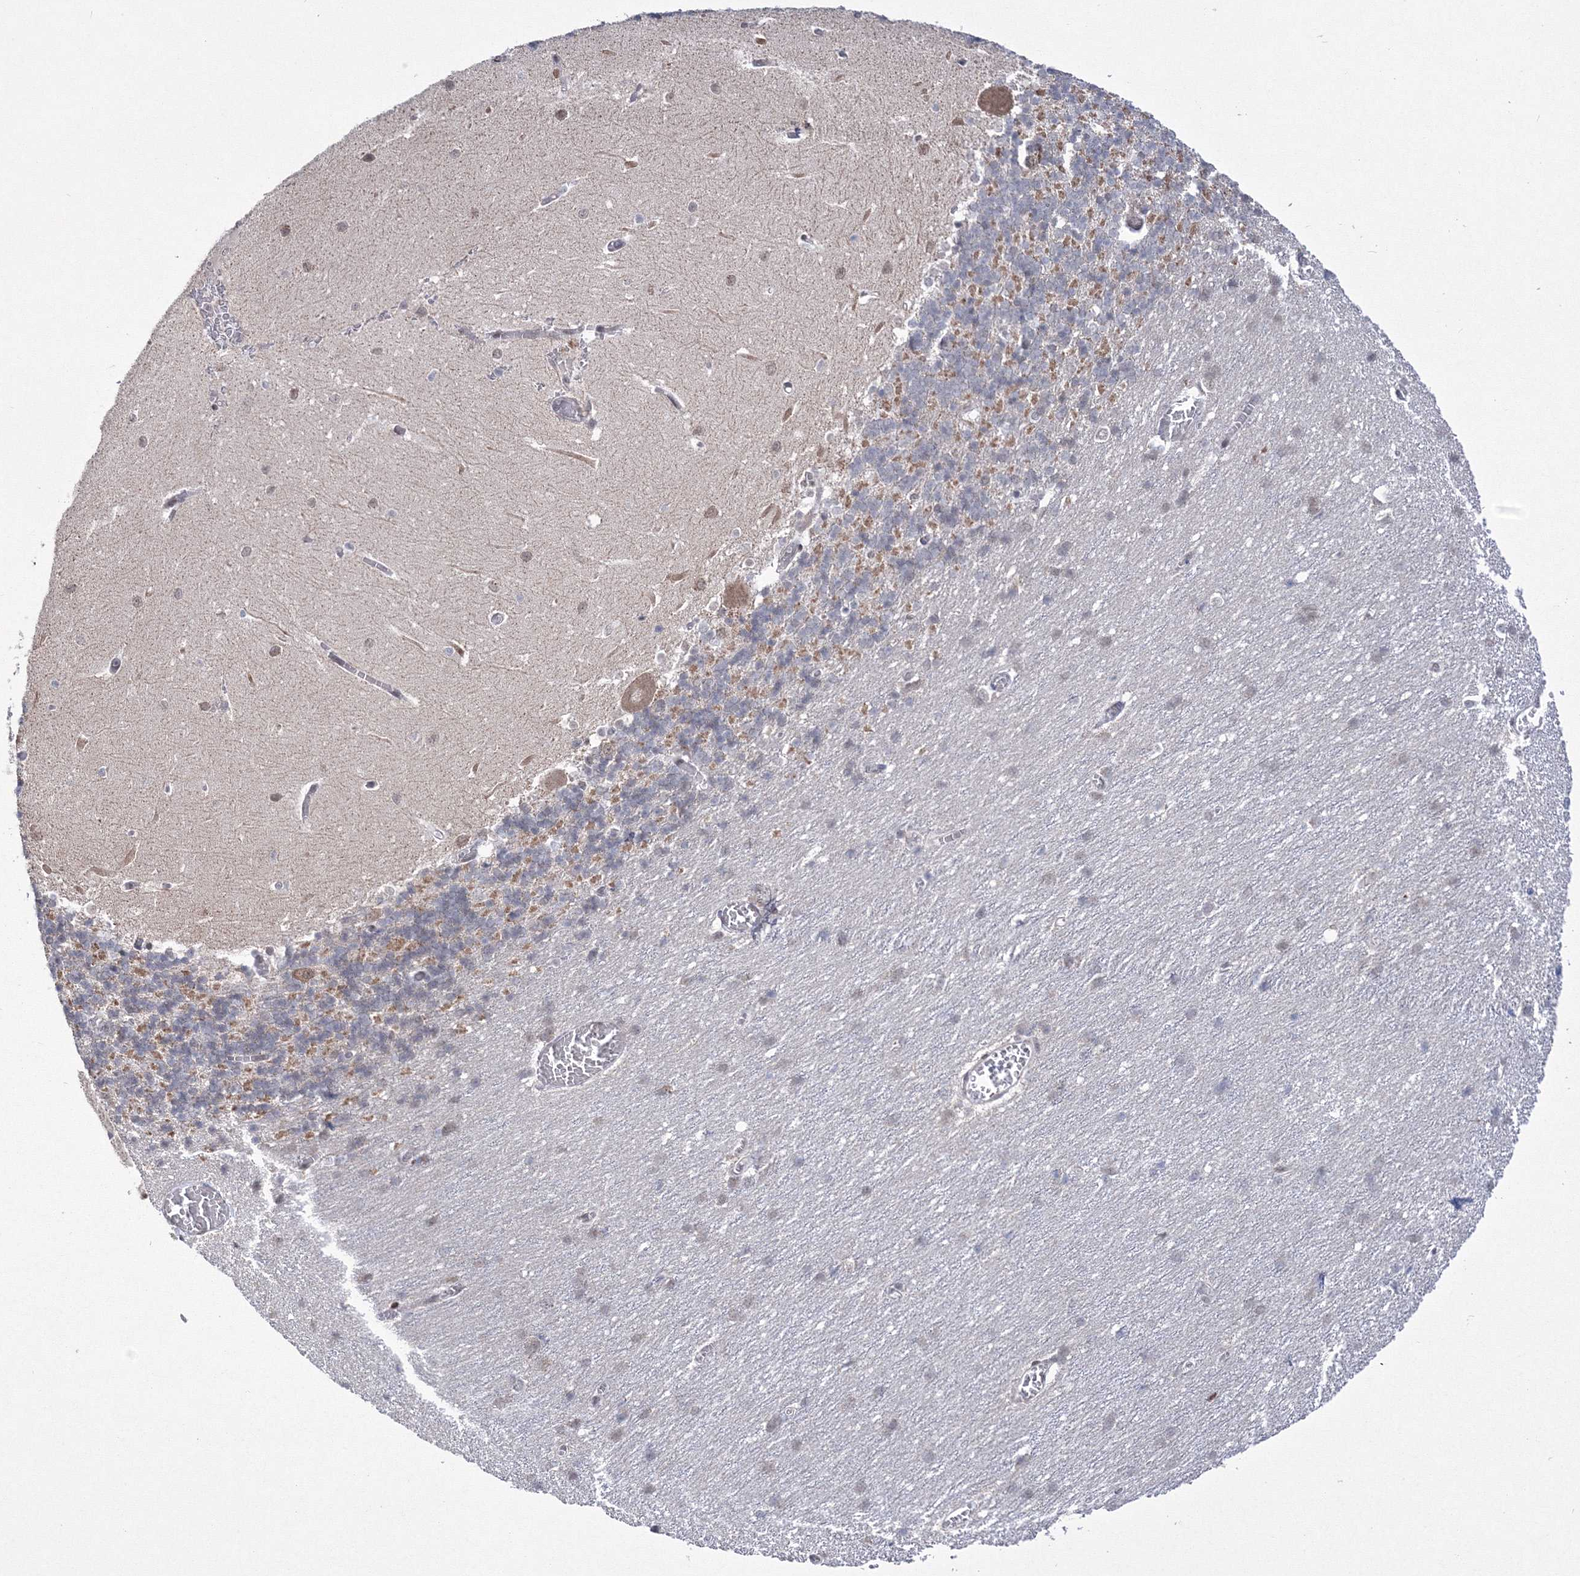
{"staining": {"intensity": "moderate", "quantity": "25%-75%", "location": "cytoplasmic/membranous"}, "tissue": "cerebellum", "cell_type": "Cells in granular layer", "image_type": "normal", "snomed": [{"axis": "morphology", "description": "Normal tissue, NOS"}, {"axis": "topography", "description": "Cerebellum"}], "caption": "Cerebellum stained for a protein (brown) reveals moderate cytoplasmic/membranous positive staining in approximately 25%-75% of cells in granular layer.", "gene": "GRSF1", "patient": {"sex": "male", "age": 37}}